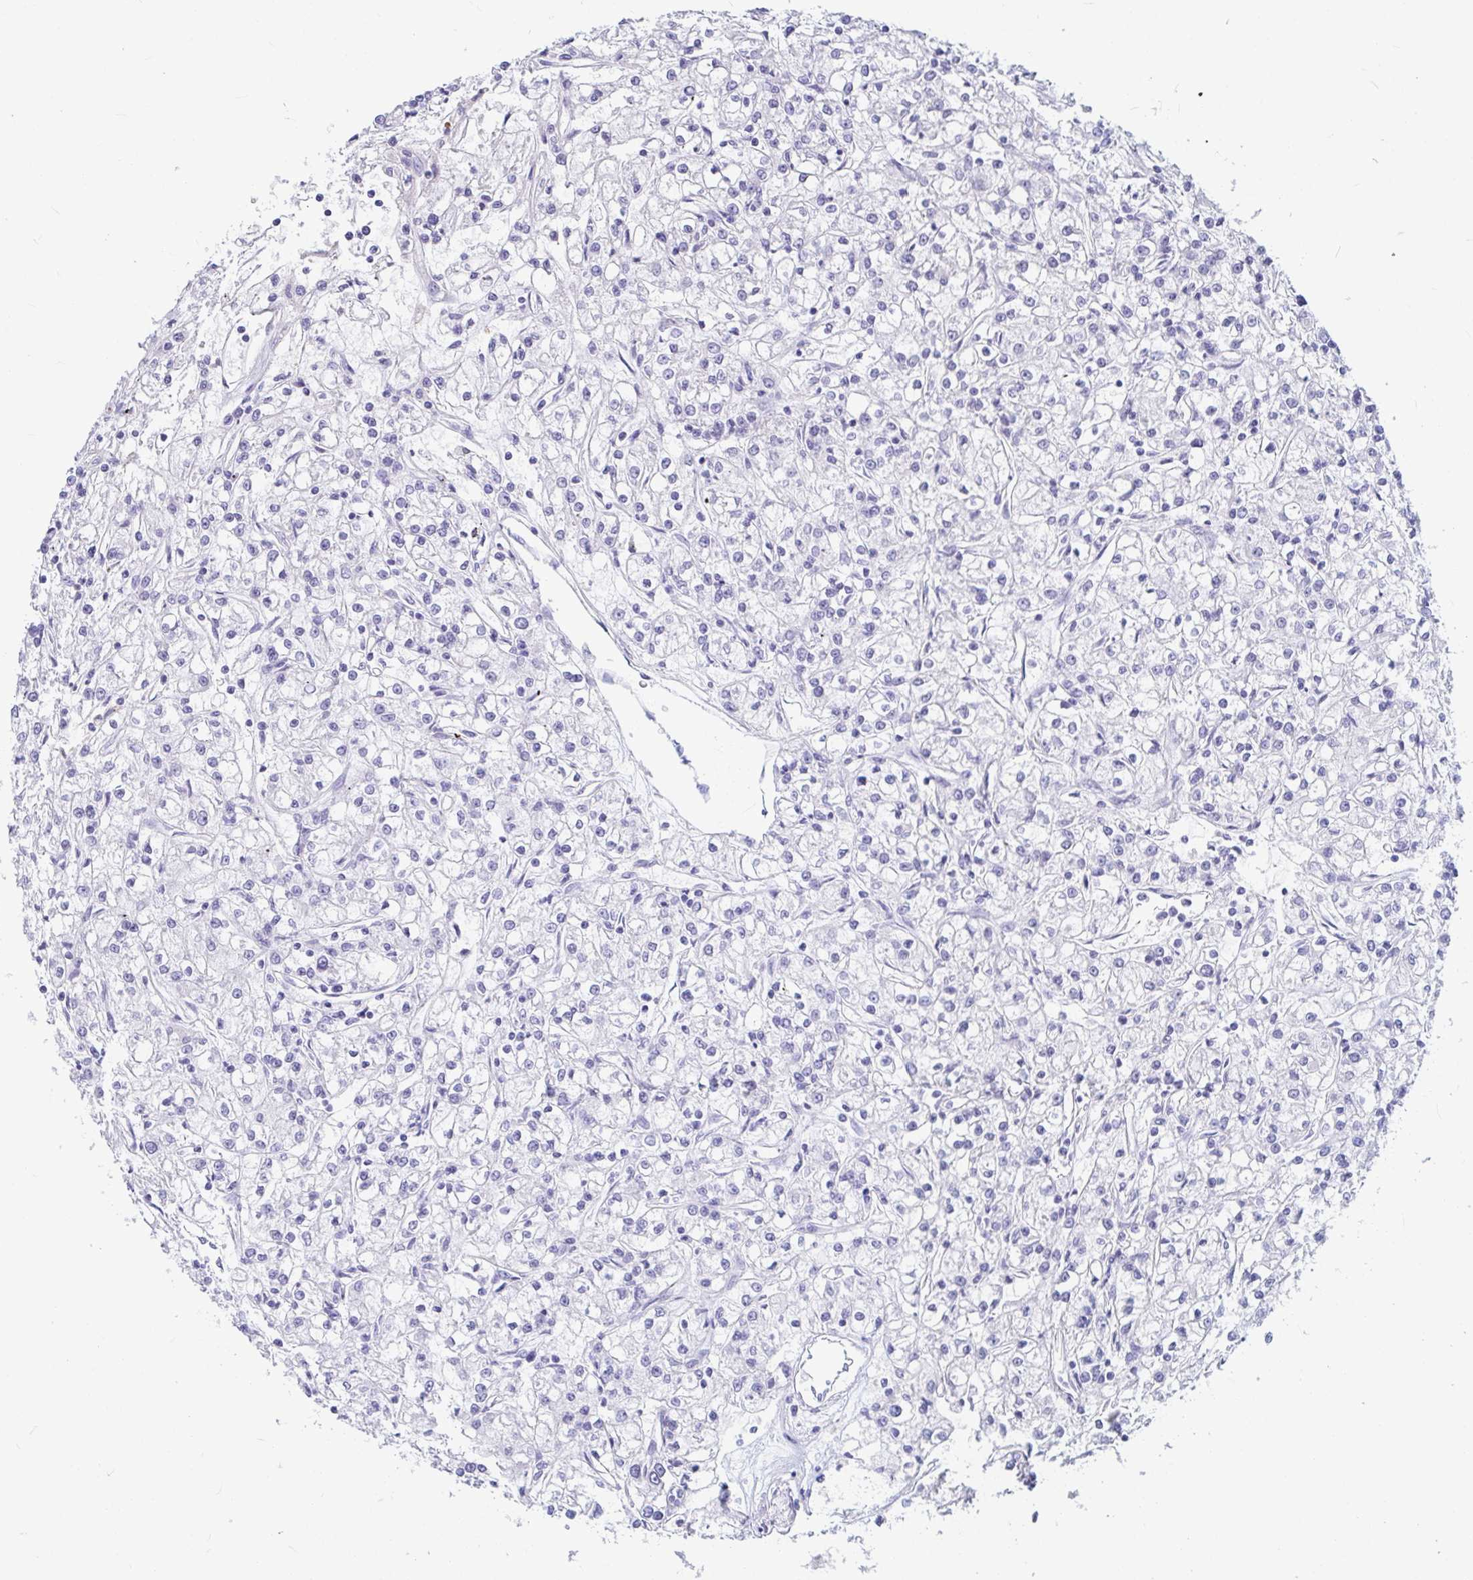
{"staining": {"intensity": "negative", "quantity": "none", "location": "none"}, "tissue": "renal cancer", "cell_type": "Tumor cells", "image_type": "cancer", "snomed": [{"axis": "morphology", "description": "Adenocarcinoma, NOS"}, {"axis": "topography", "description": "Kidney"}], "caption": "This is an IHC micrograph of human renal cancer. There is no staining in tumor cells.", "gene": "OR5J2", "patient": {"sex": "female", "age": 59}}